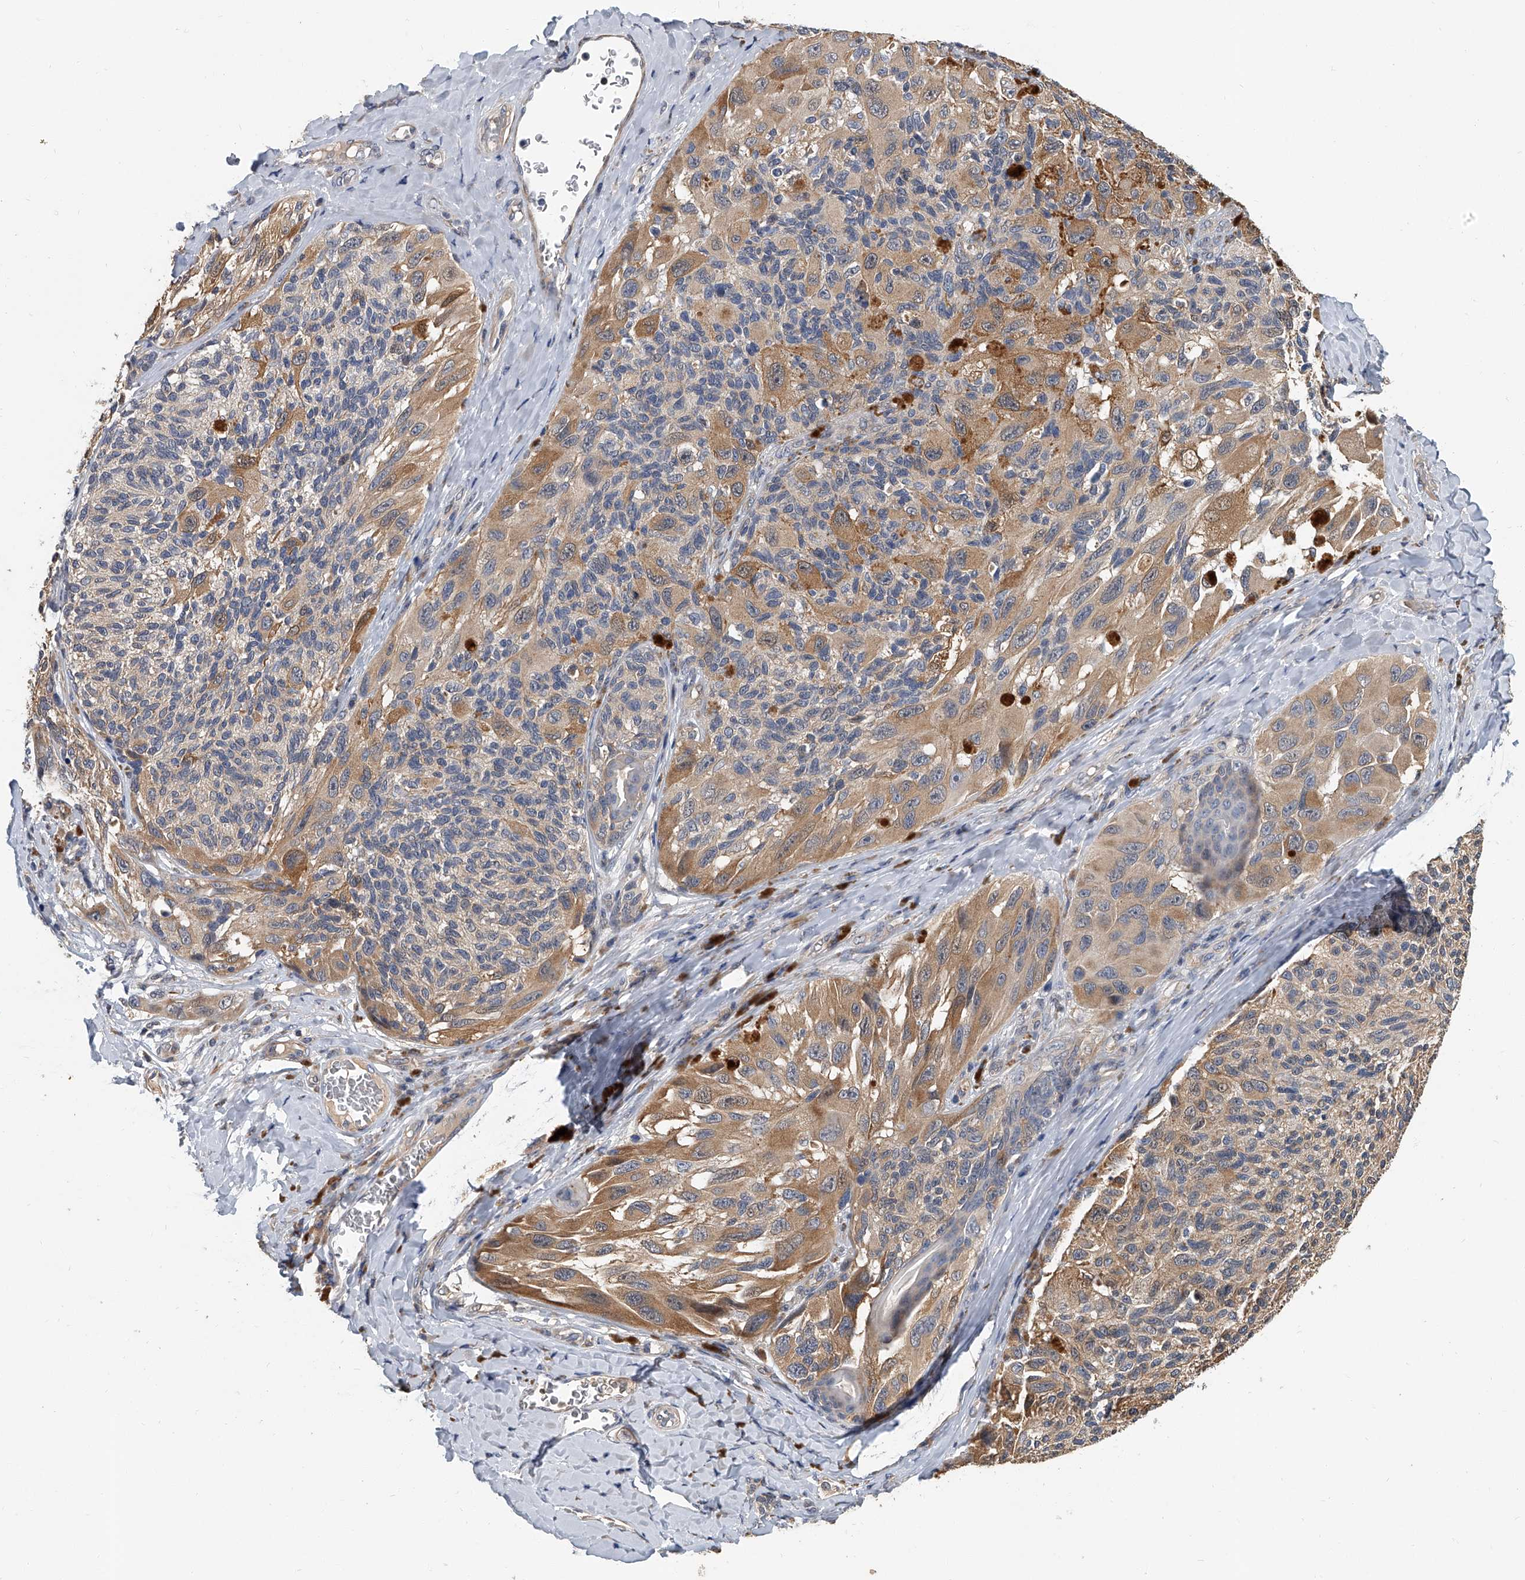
{"staining": {"intensity": "weak", "quantity": "25%-75%", "location": "cytoplasmic/membranous"}, "tissue": "melanoma", "cell_type": "Tumor cells", "image_type": "cancer", "snomed": [{"axis": "morphology", "description": "Malignant melanoma, NOS"}, {"axis": "topography", "description": "Skin"}], "caption": "Malignant melanoma tissue reveals weak cytoplasmic/membranous staining in approximately 25%-75% of tumor cells (brown staining indicates protein expression, while blue staining denotes nuclei).", "gene": "CD200", "patient": {"sex": "female", "age": 73}}